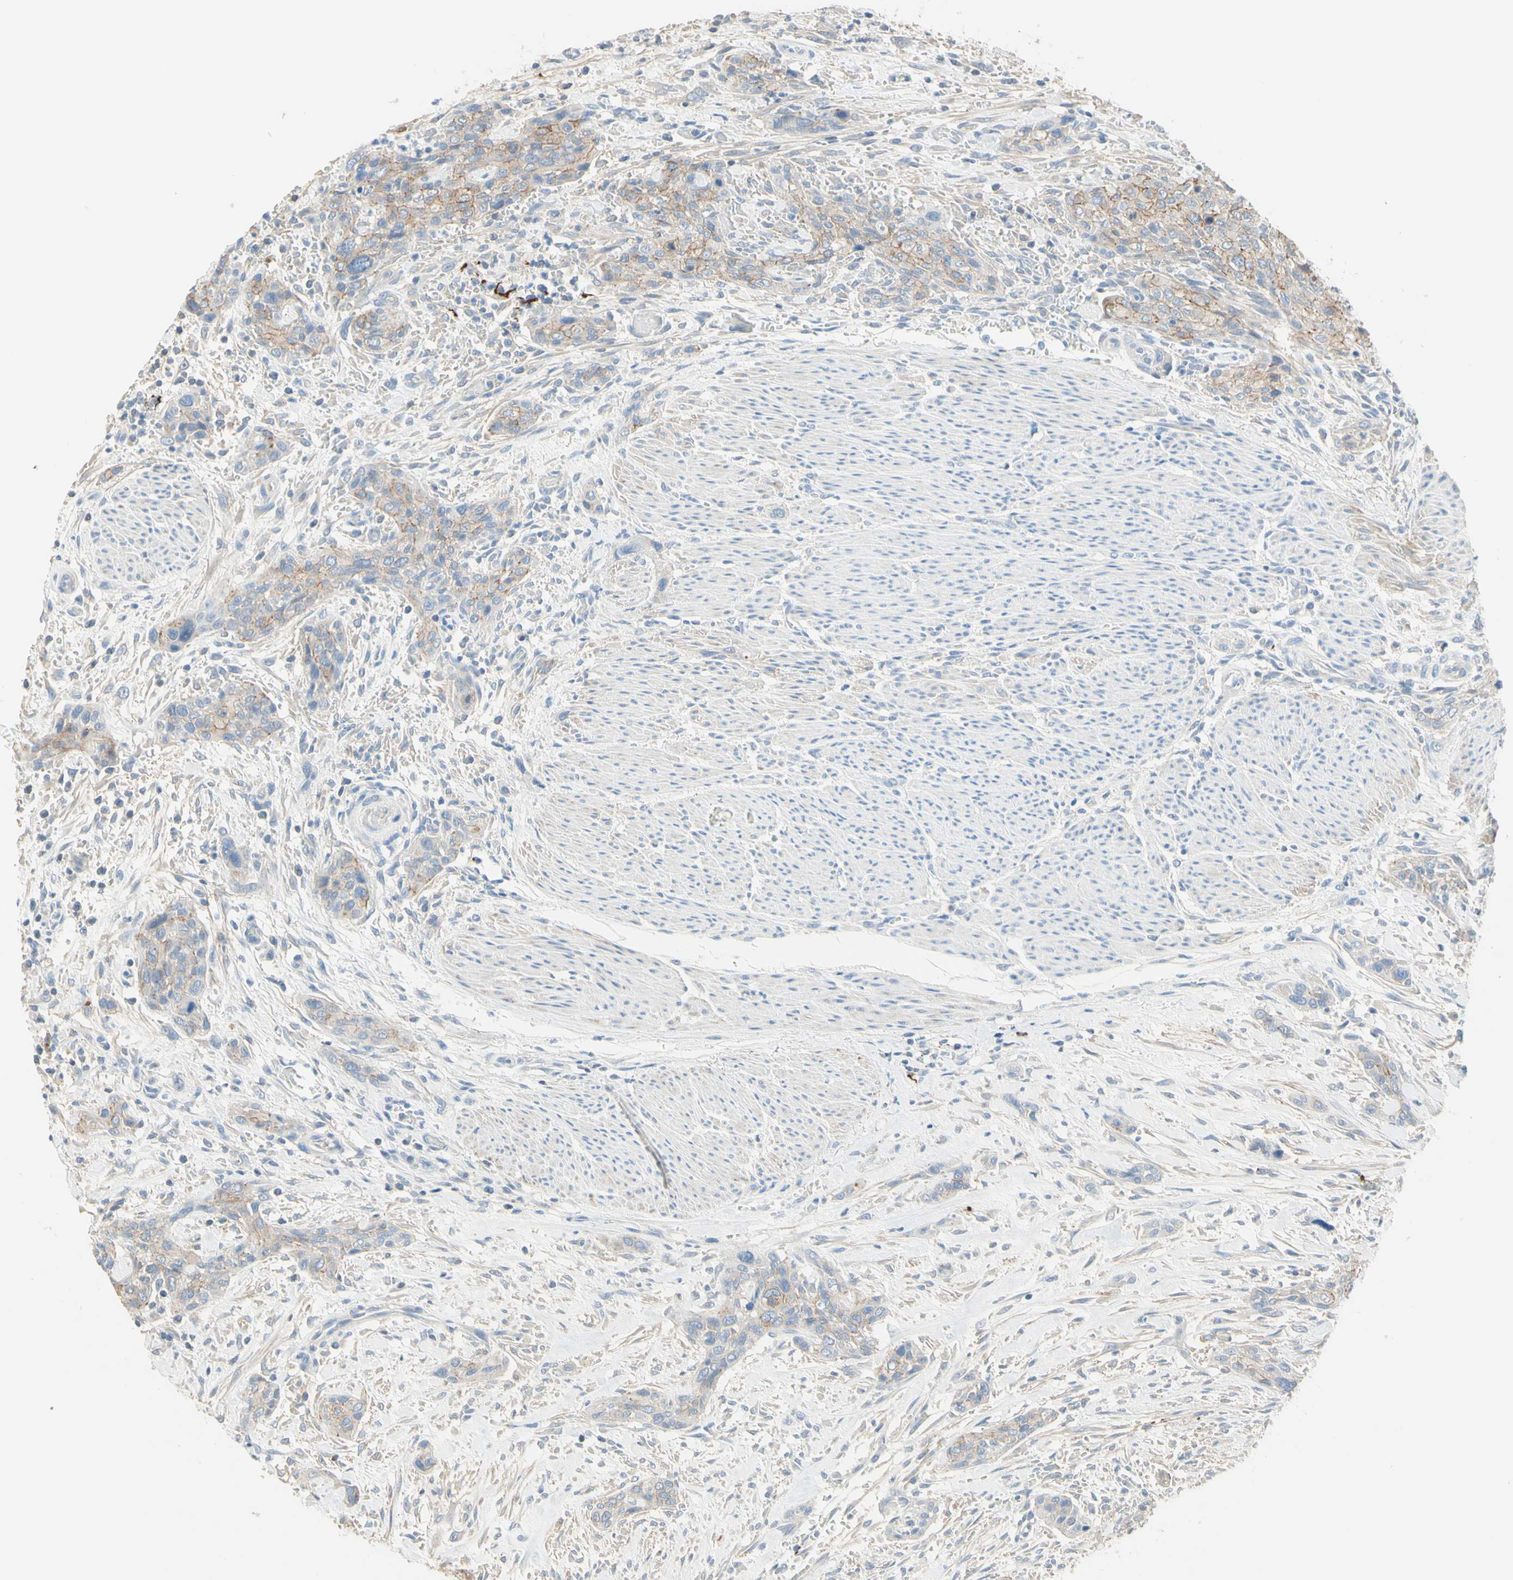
{"staining": {"intensity": "weak", "quantity": "25%-75%", "location": "cytoplasmic/membranous"}, "tissue": "urothelial cancer", "cell_type": "Tumor cells", "image_type": "cancer", "snomed": [{"axis": "morphology", "description": "Urothelial carcinoma, High grade"}, {"axis": "topography", "description": "Urinary bladder"}], "caption": "This micrograph displays urothelial cancer stained with immunohistochemistry to label a protein in brown. The cytoplasmic/membranous of tumor cells show weak positivity for the protein. Nuclei are counter-stained blue.", "gene": "NECTIN4", "patient": {"sex": "male", "age": 35}}